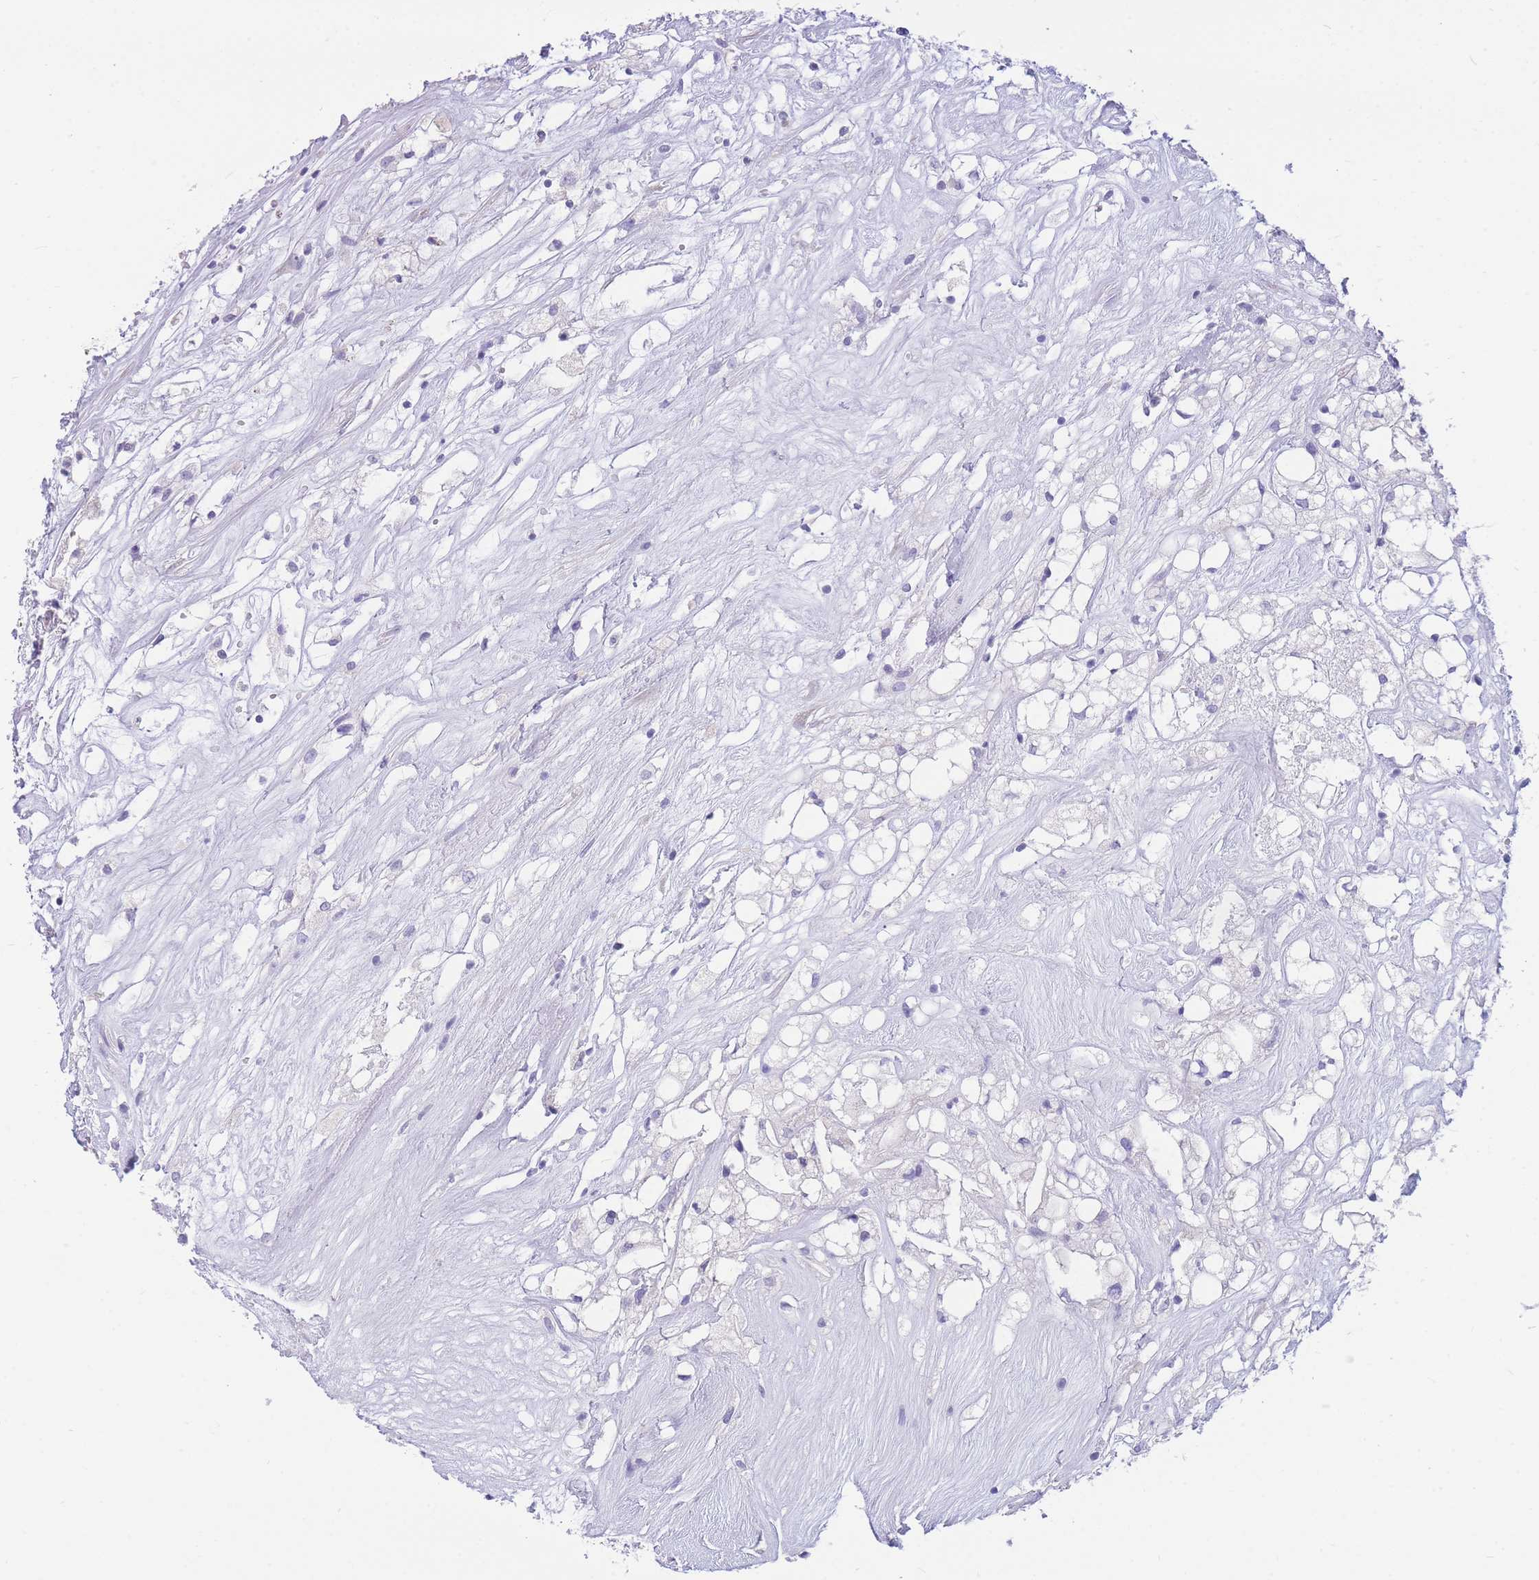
{"staining": {"intensity": "negative", "quantity": "none", "location": "none"}, "tissue": "renal cancer", "cell_type": "Tumor cells", "image_type": "cancer", "snomed": [{"axis": "morphology", "description": "Adenocarcinoma, NOS"}, {"axis": "topography", "description": "Kidney"}], "caption": "This histopathology image is of adenocarcinoma (renal) stained with immunohistochemistry (IHC) to label a protein in brown with the nuclei are counter-stained blue. There is no expression in tumor cells.", "gene": "ZNF311", "patient": {"sex": "male", "age": 59}}